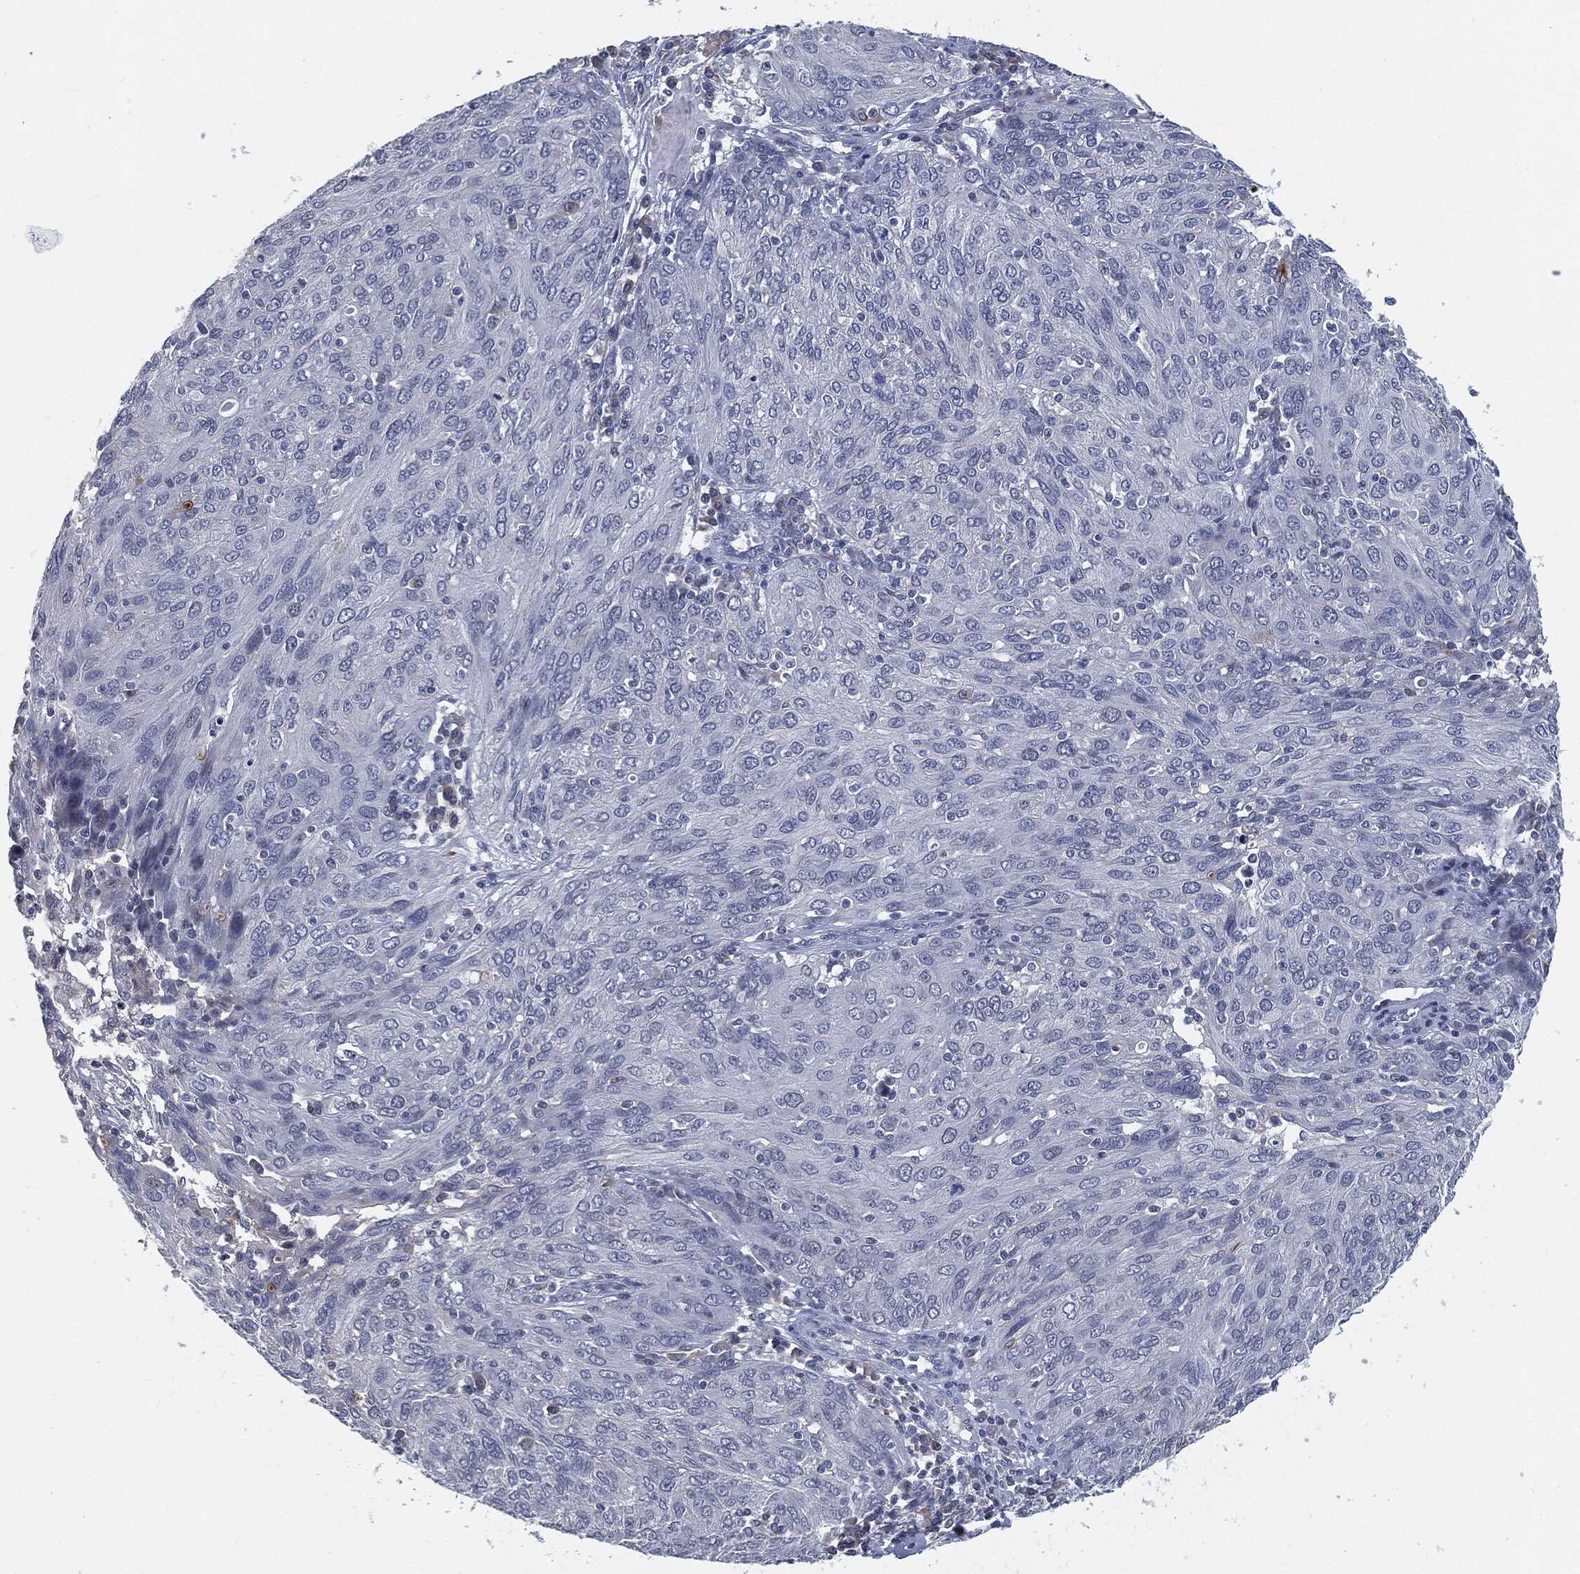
{"staining": {"intensity": "moderate", "quantity": "<25%", "location": "cytoplasmic/membranous"}, "tissue": "ovarian cancer", "cell_type": "Tumor cells", "image_type": "cancer", "snomed": [{"axis": "morphology", "description": "Carcinoma, endometroid"}, {"axis": "topography", "description": "Ovary"}], "caption": "High-magnification brightfield microscopy of ovarian cancer (endometroid carcinoma) stained with DAB (3,3'-diaminobenzidine) (brown) and counterstained with hematoxylin (blue). tumor cells exhibit moderate cytoplasmic/membranous expression is present in approximately<25% of cells.", "gene": "PROM1", "patient": {"sex": "female", "age": 50}}